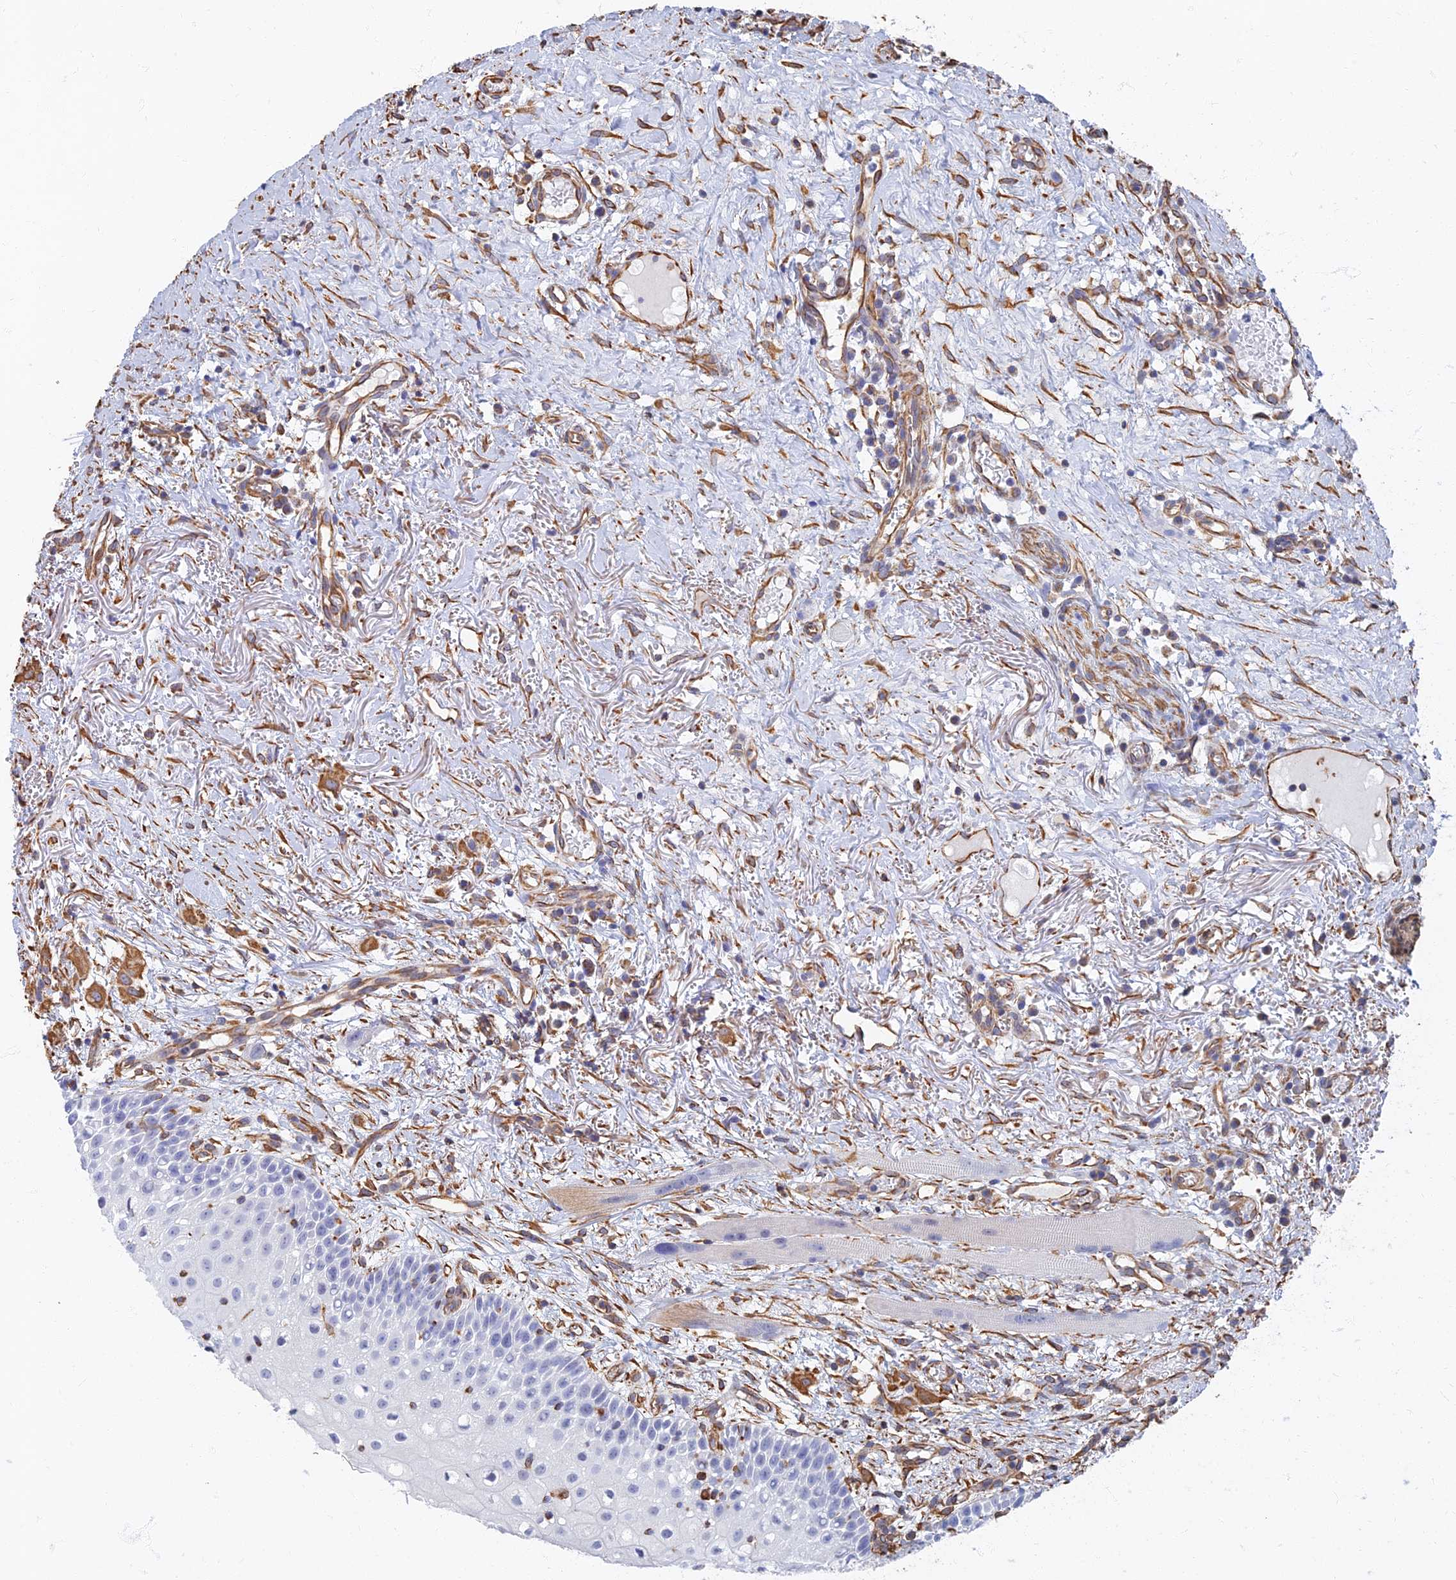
{"staining": {"intensity": "negative", "quantity": "none", "location": "none"}, "tissue": "oral mucosa", "cell_type": "Squamous epithelial cells", "image_type": "normal", "snomed": [{"axis": "morphology", "description": "Normal tissue, NOS"}, {"axis": "topography", "description": "Oral tissue"}], "caption": "DAB immunohistochemical staining of normal oral mucosa reveals no significant positivity in squamous epithelial cells. Nuclei are stained in blue.", "gene": "RMC1", "patient": {"sex": "female", "age": 69}}